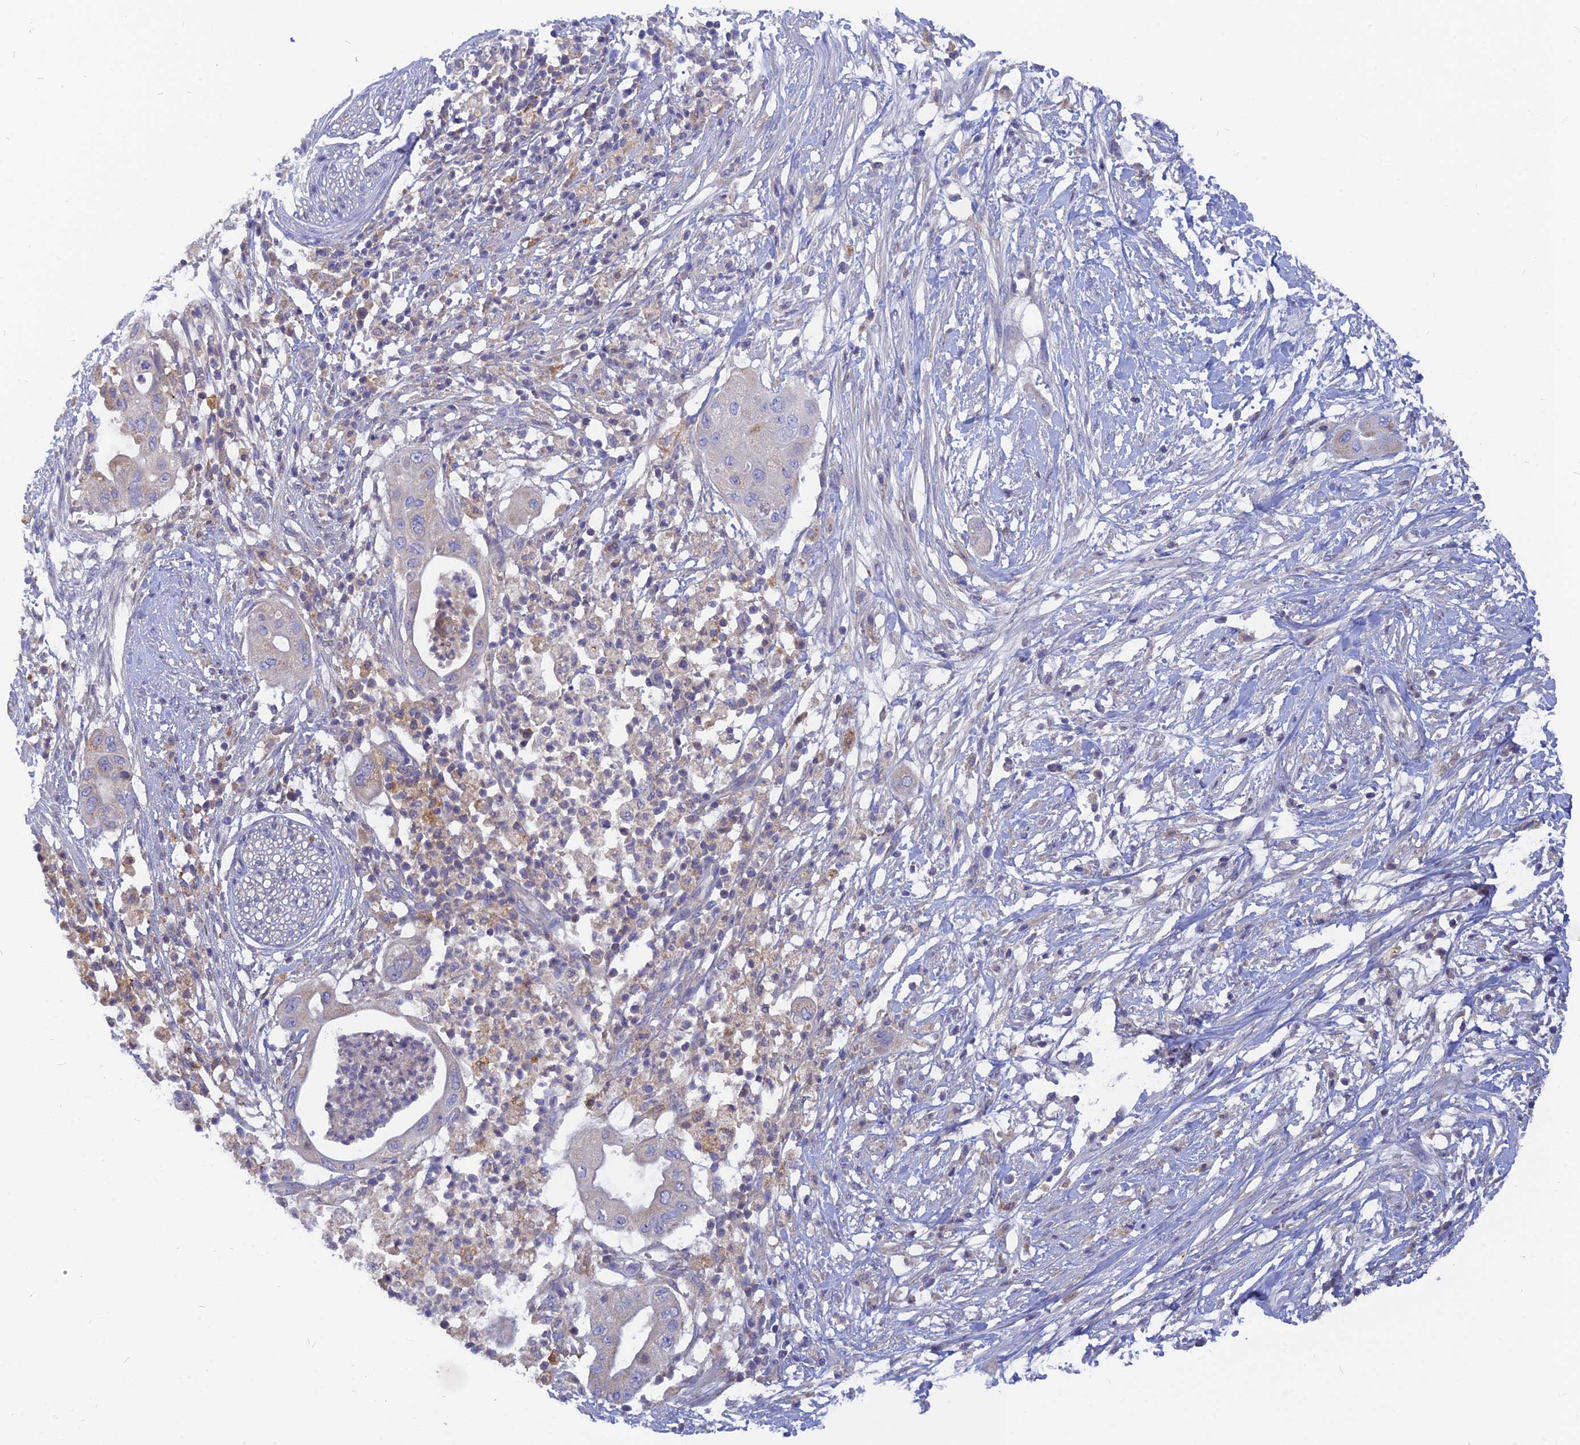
{"staining": {"intensity": "negative", "quantity": "none", "location": "none"}, "tissue": "pancreatic cancer", "cell_type": "Tumor cells", "image_type": "cancer", "snomed": [{"axis": "morphology", "description": "Adenocarcinoma, NOS"}, {"axis": "topography", "description": "Pancreas"}], "caption": "This is a micrograph of immunohistochemistry staining of pancreatic cancer (adenocarcinoma), which shows no expression in tumor cells. (DAB (3,3'-diaminobenzidine) immunohistochemistry (IHC), high magnification).", "gene": "CACNA1B", "patient": {"sex": "male", "age": 68}}